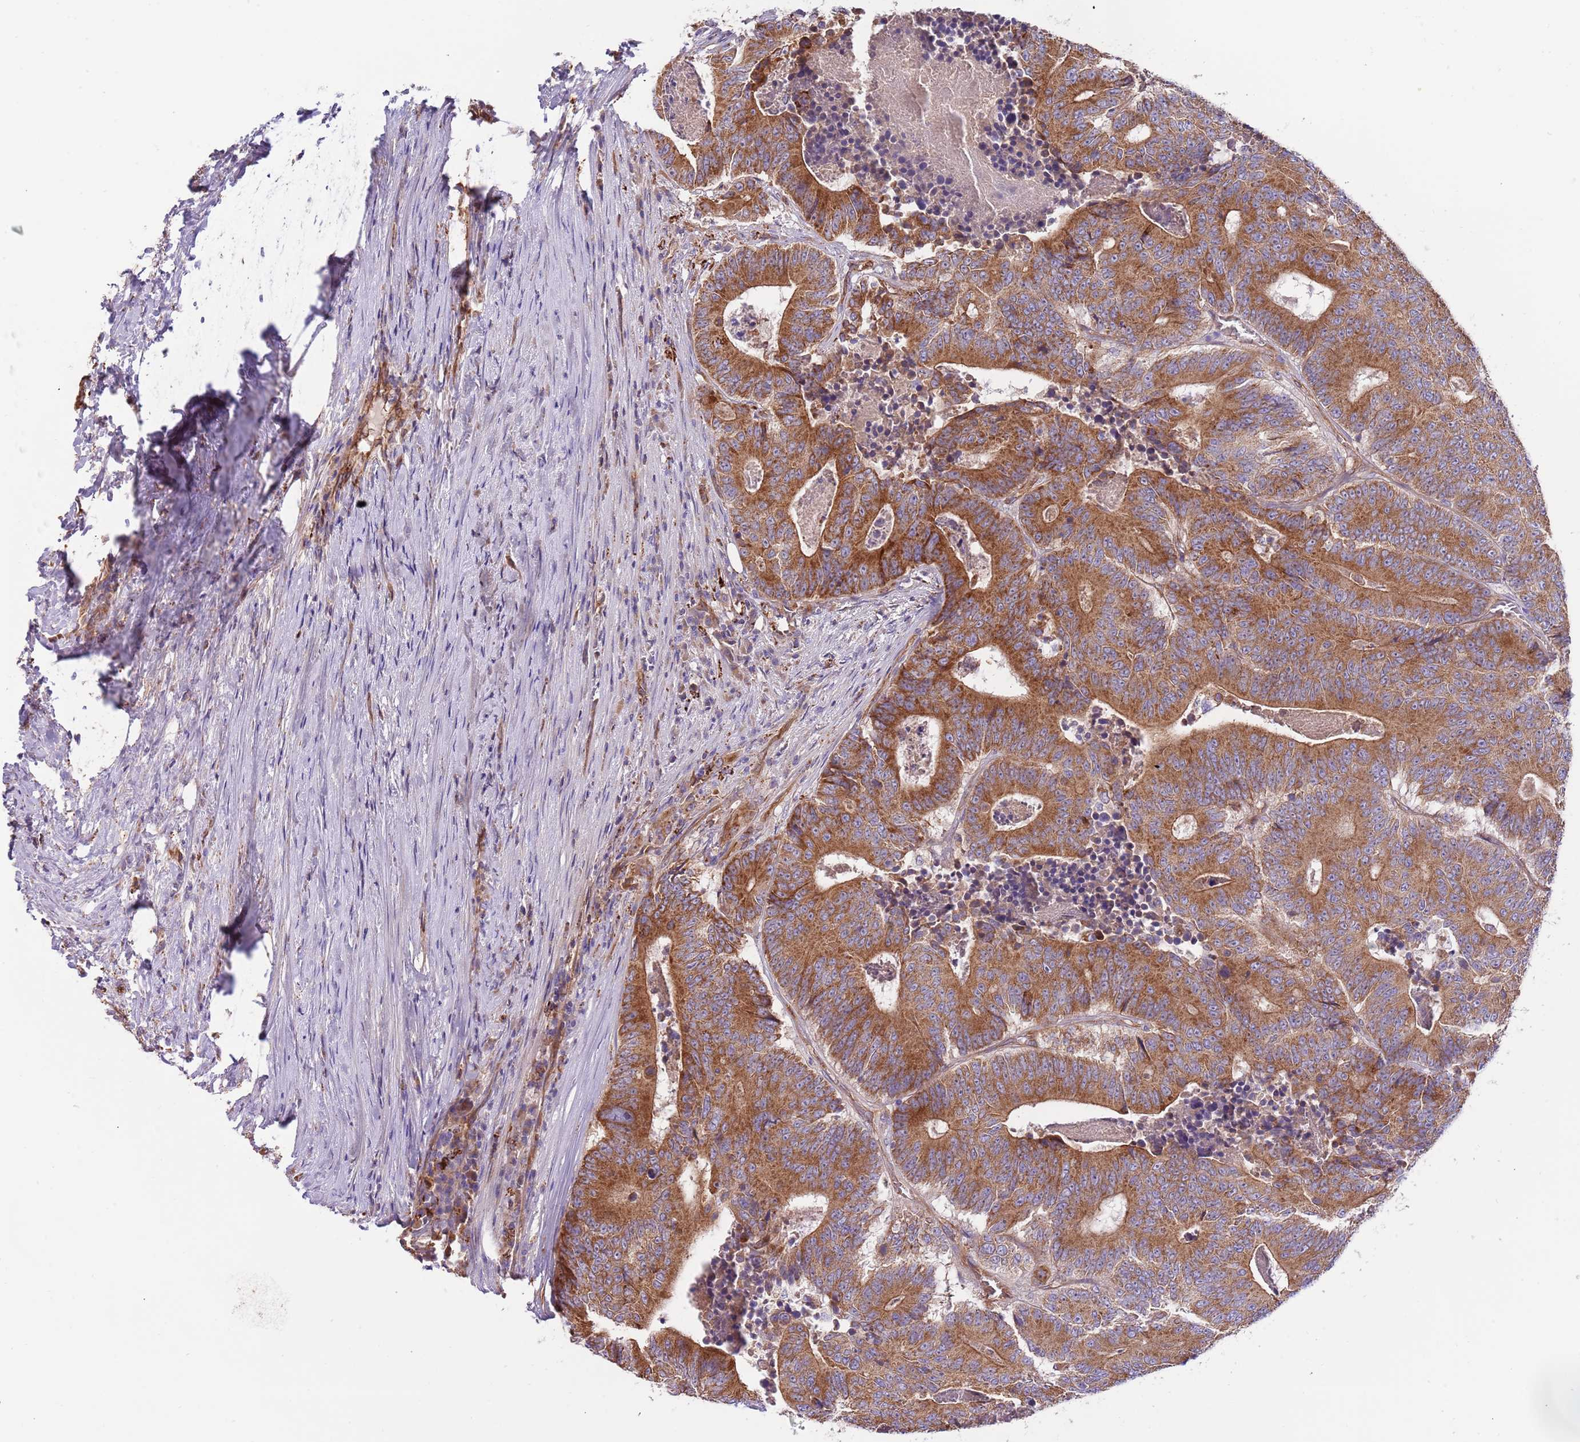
{"staining": {"intensity": "strong", "quantity": ">75%", "location": "cytoplasmic/membranous"}, "tissue": "colorectal cancer", "cell_type": "Tumor cells", "image_type": "cancer", "snomed": [{"axis": "morphology", "description": "Adenocarcinoma, NOS"}, {"axis": "topography", "description": "Colon"}], "caption": "This micrograph displays colorectal cancer stained with IHC to label a protein in brown. The cytoplasmic/membranous of tumor cells show strong positivity for the protein. Nuclei are counter-stained blue.", "gene": "DOCK6", "patient": {"sex": "male", "age": 83}}